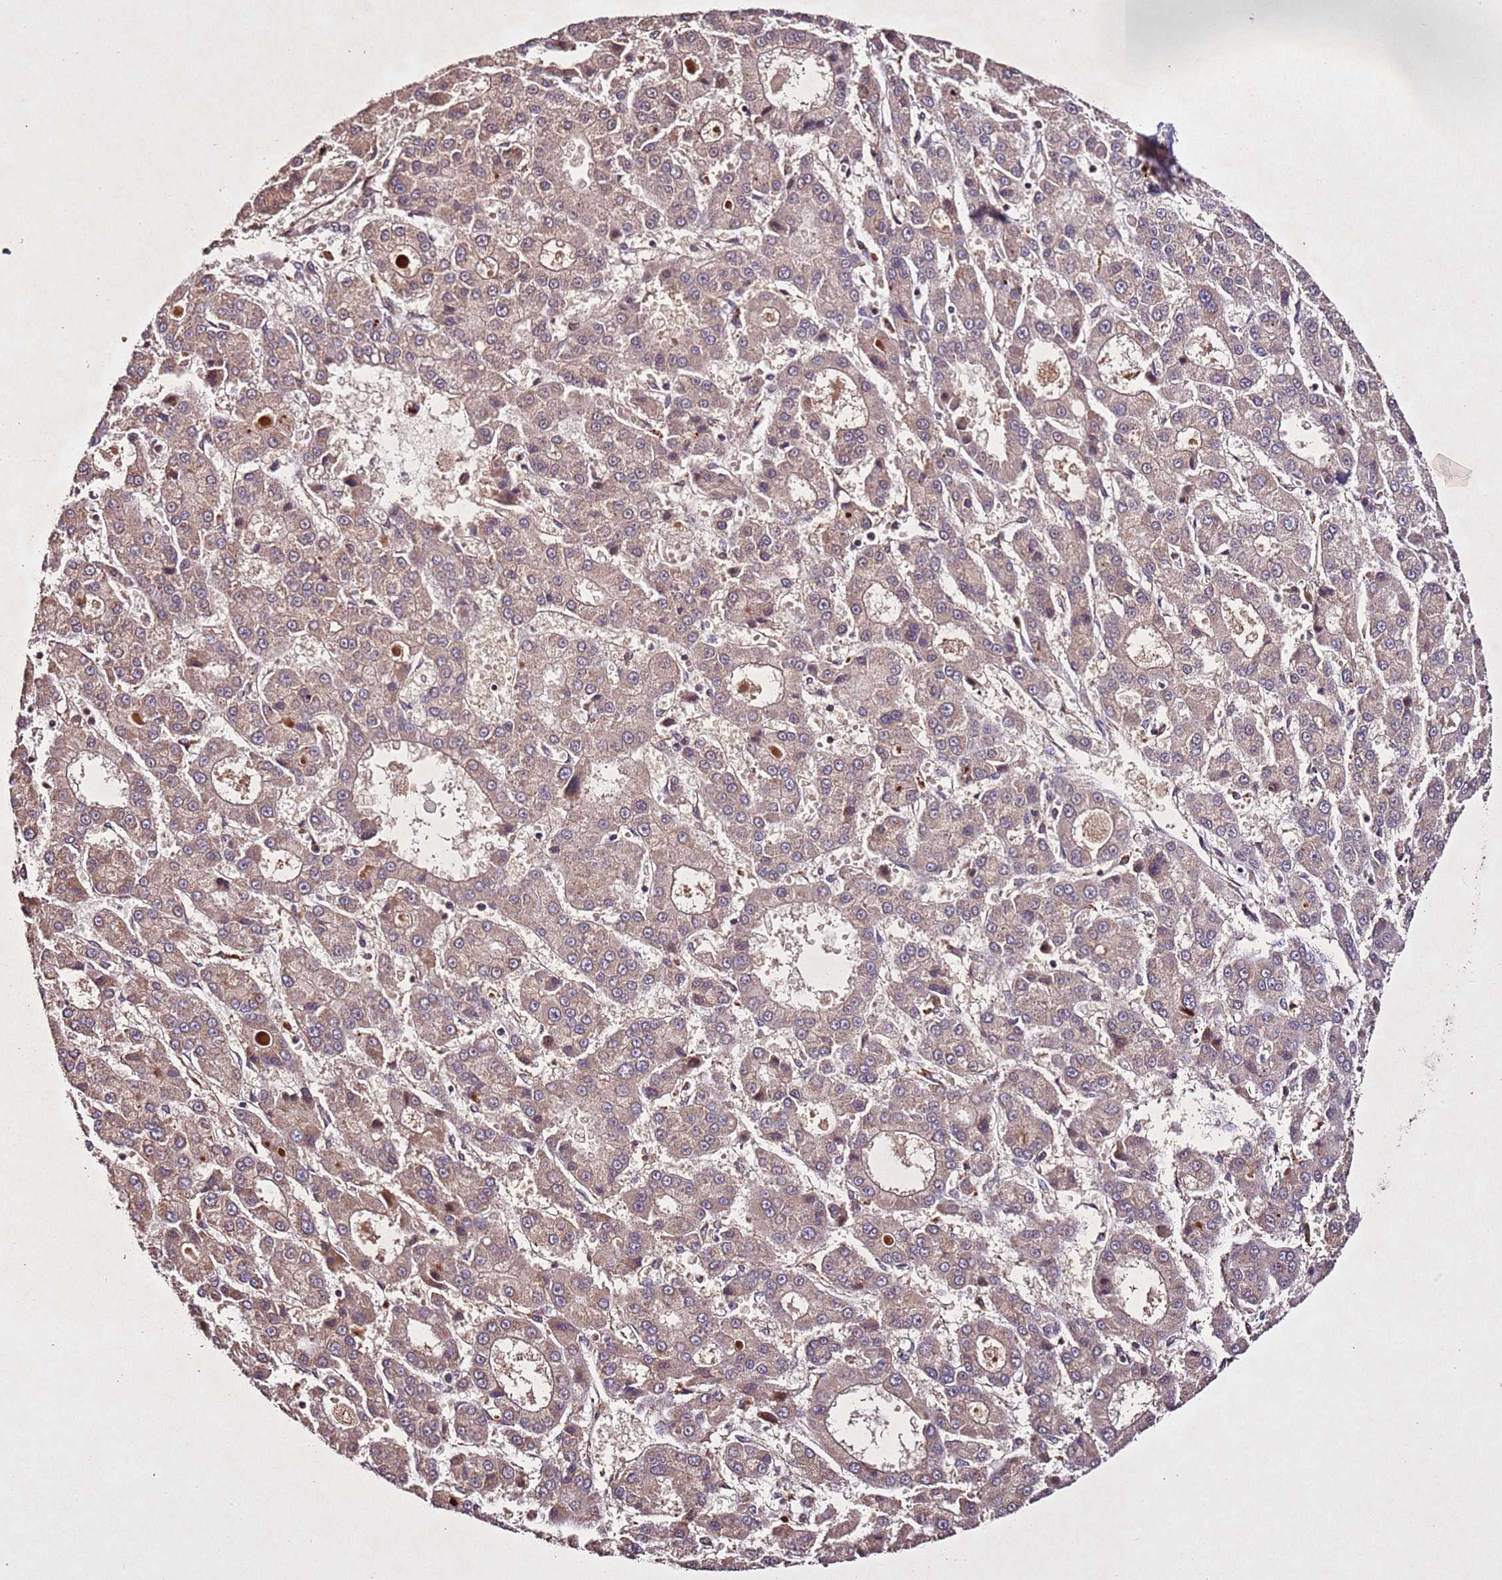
{"staining": {"intensity": "moderate", "quantity": ">75%", "location": "cytoplasmic/membranous"}, "tissue": "liver cancer", "cell_type": "Tumor cells", "image_type": "cancer", "snomed": [{"axis": "morphology", "description": "Carcinoma, Hepatocellular, NOS"}, {"axis": "topography", "description": "Liver"}], "caption": "DAB immunohistochemical staining of liver cancer shows moderate cytoplasmic/membranous protein staining in about >75% of tumor cells. The protein of interest is shown in brown color, while the nuclei are stained blue.", "gene": "PTMA", "patient": {"sex": "male", "age": 70}}